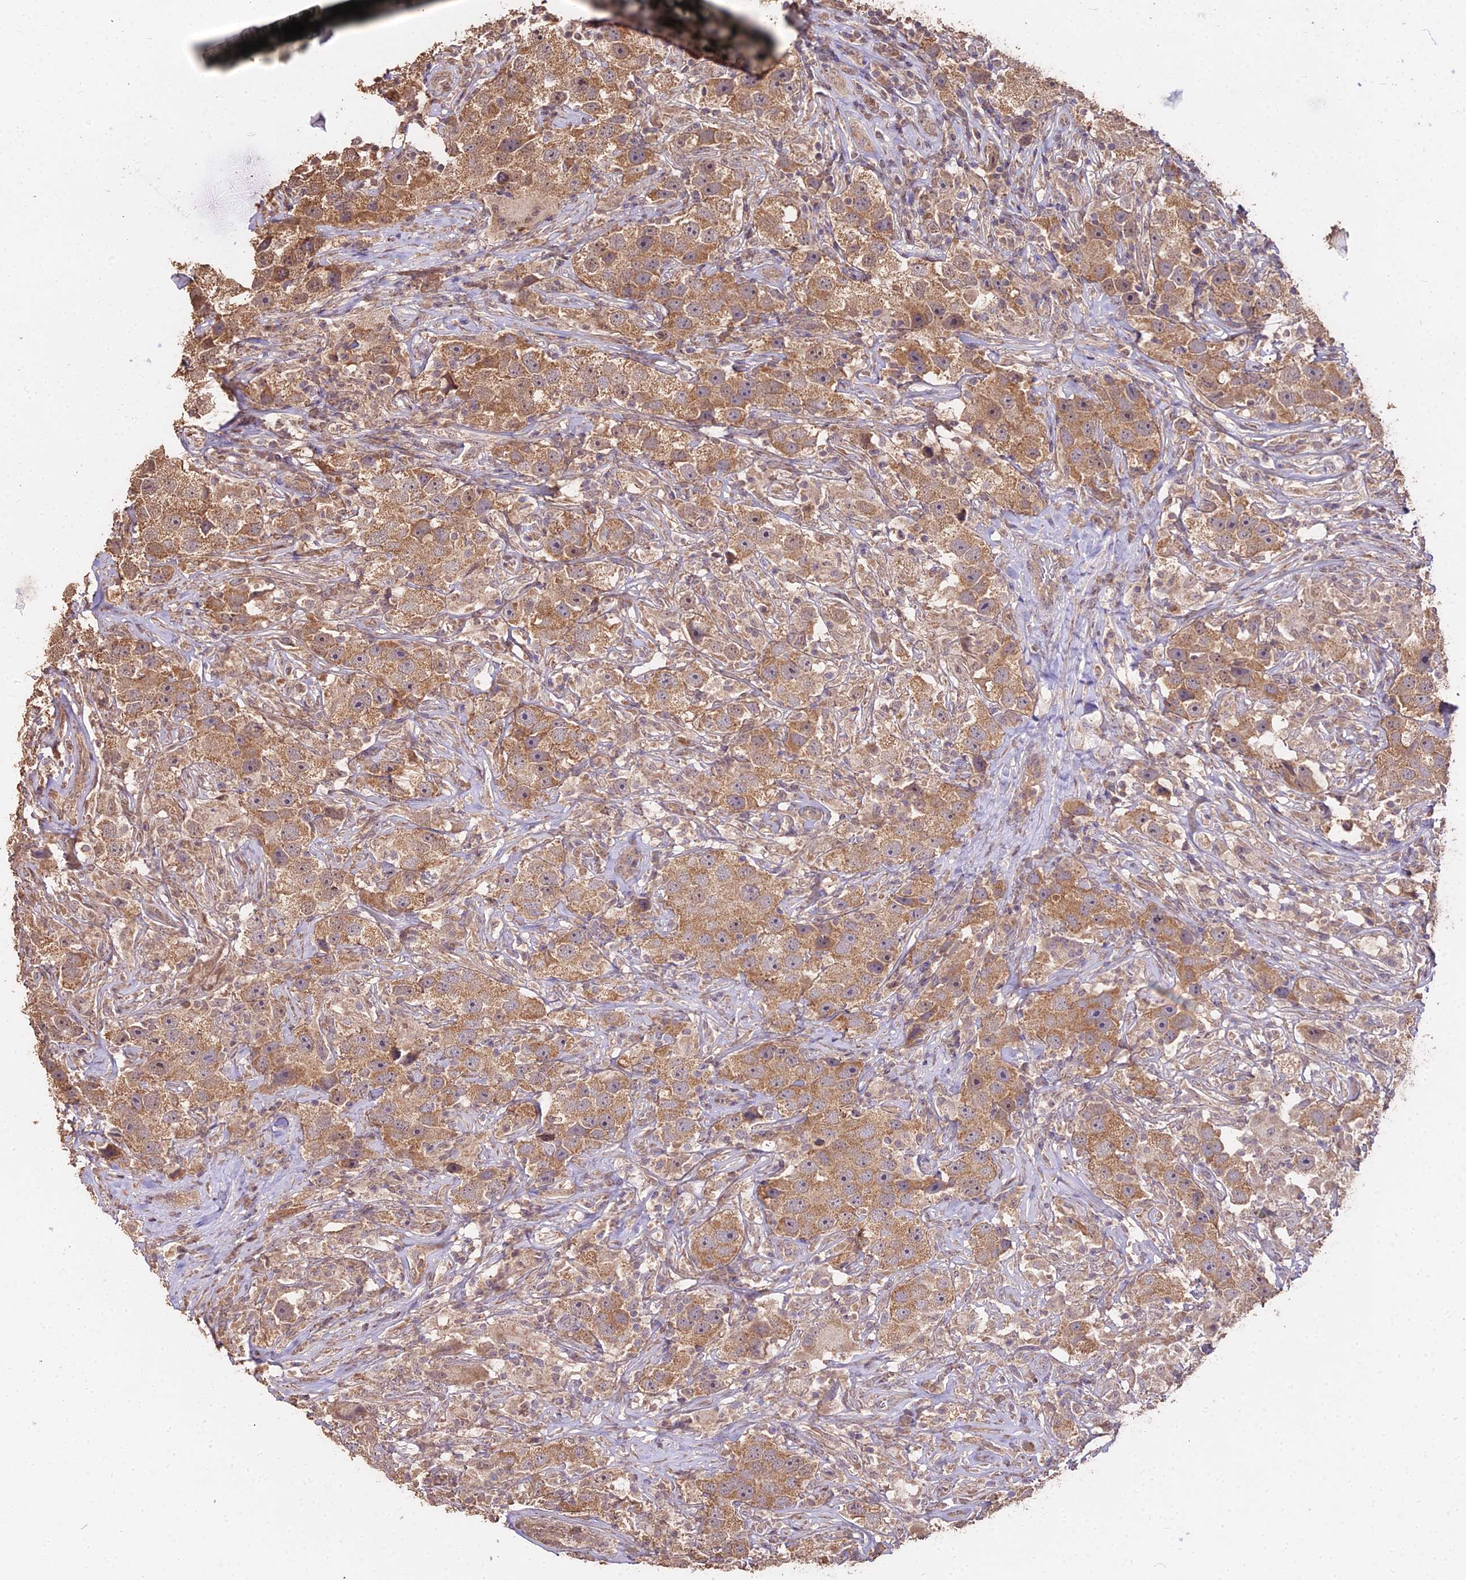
{"staining": {"intensity": "moderate", "quantity": ">75%", "location": "cytoplasmic/membranous"}, "tissue": "testis cancer", "cell_type": "Tumor cells", "image_type": "cancer", "snomed": [{"axis": "morphology", "description": "Seminoma, NOS"}, {"axis": "topography", "description": "Testis"}], "caption": "Testis cancer stained for a protein (brown) shows moderate cytoplasmic/membranous positive positivity in about >75% of tumor cells.", "gene": "METTL13", "patient": {"sex": "male", "age": 49}}